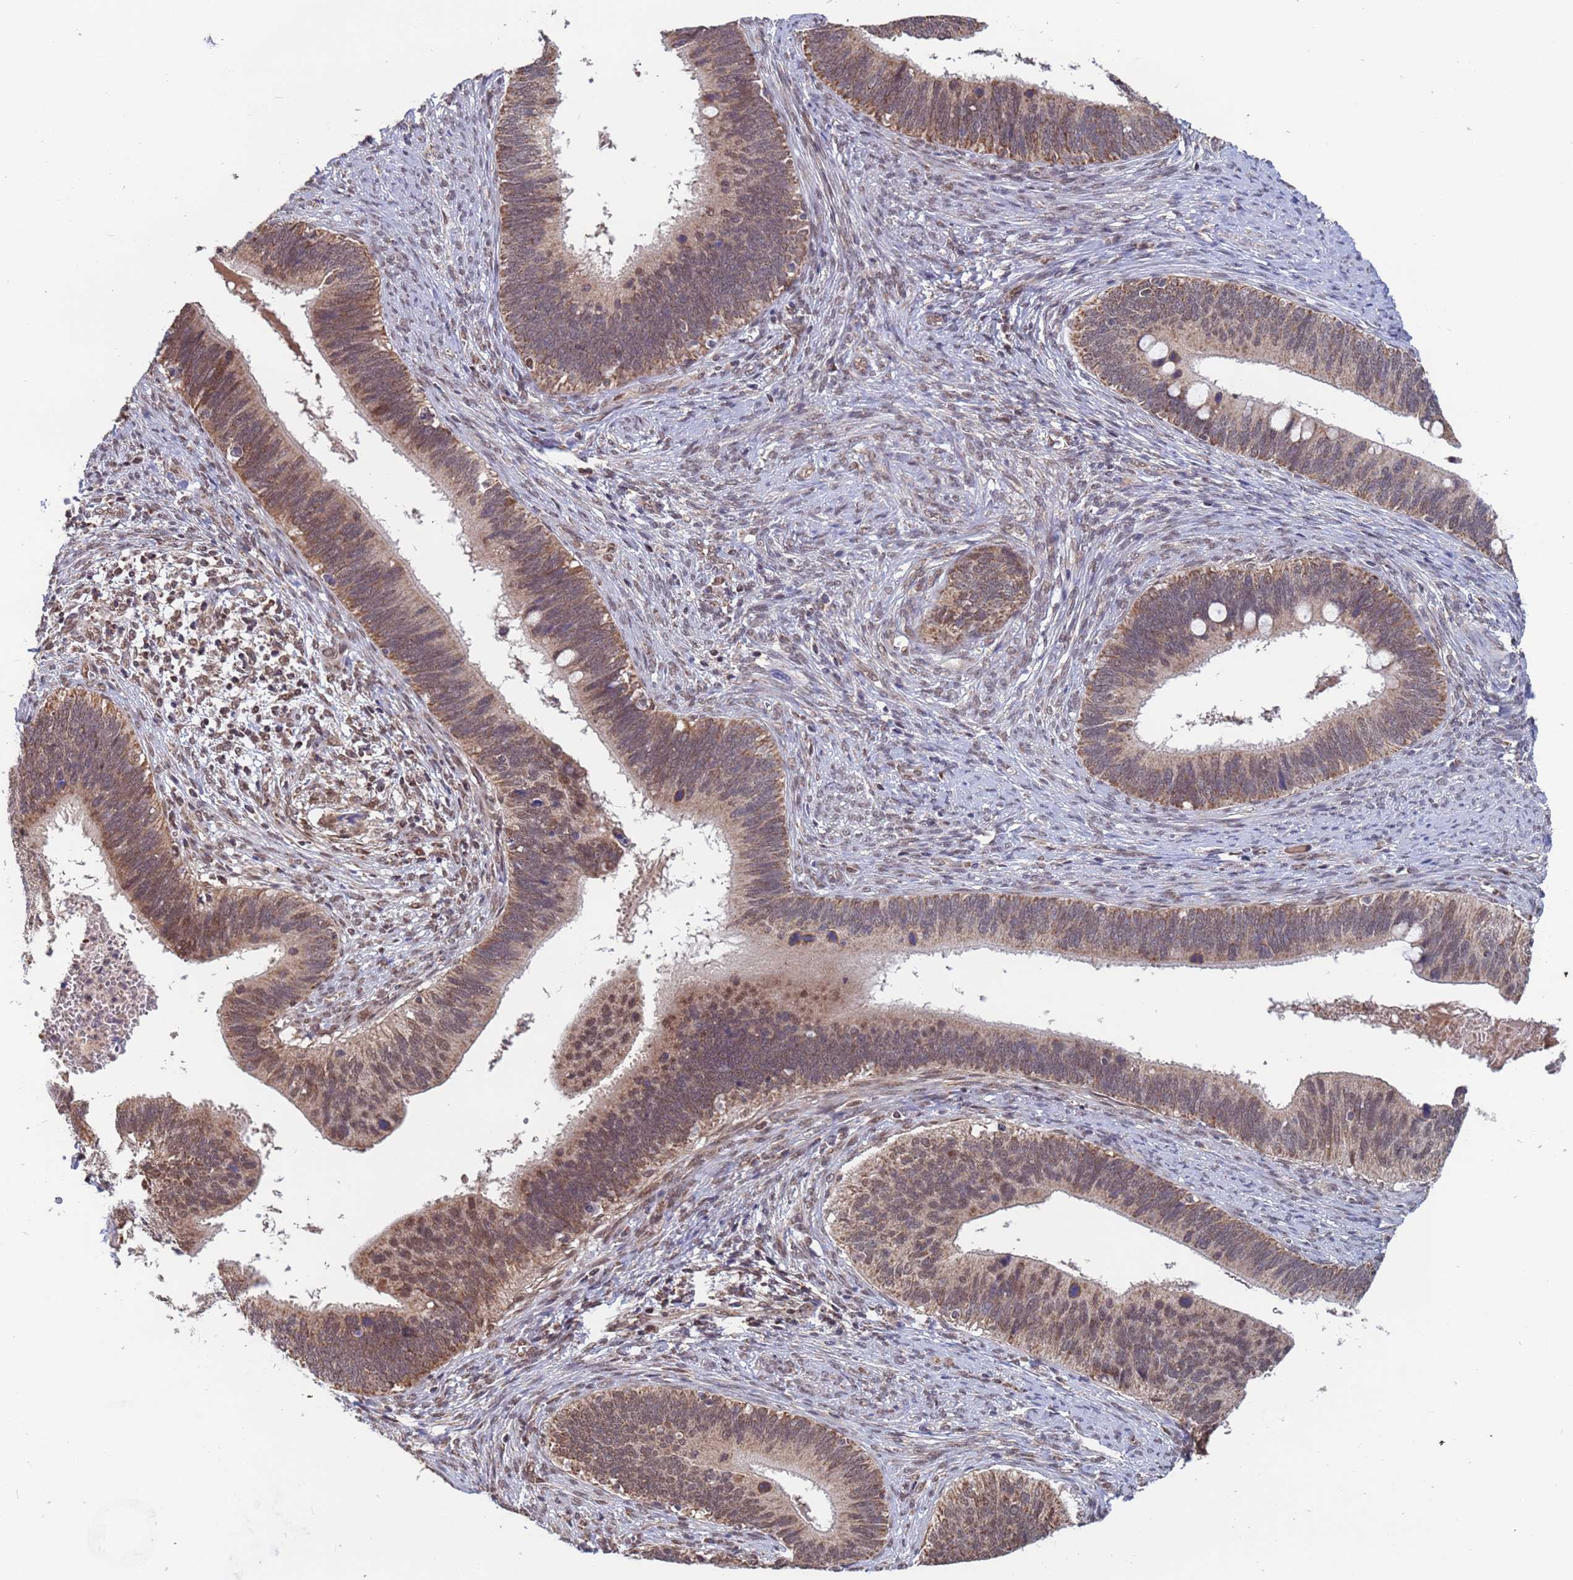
{"staining": {"intensity": "moderate", "quantity": "25%-75%", "location": "cytoplasmic/membranous,nuclear"}, "tissue": "cervical cancer", "cell_type": "Tumor cells", "image_type": "cancer", "snomed": [{"axis": "morphology", "description": "Adenocarcinoma, NOS"}, {"axis": "topography", "description": "Cervix"}], "caption": "A micrograph of human adenocarcinoma (cervical) stained for a protein displays moderate cytoplasmic/membranous and nuclear brown staining in tumor cells. (DAB = brown stain, brightfield microscopy at high magnification).", "gene": "DENND2B", "patient": {"sex": "female", "age": 42}}